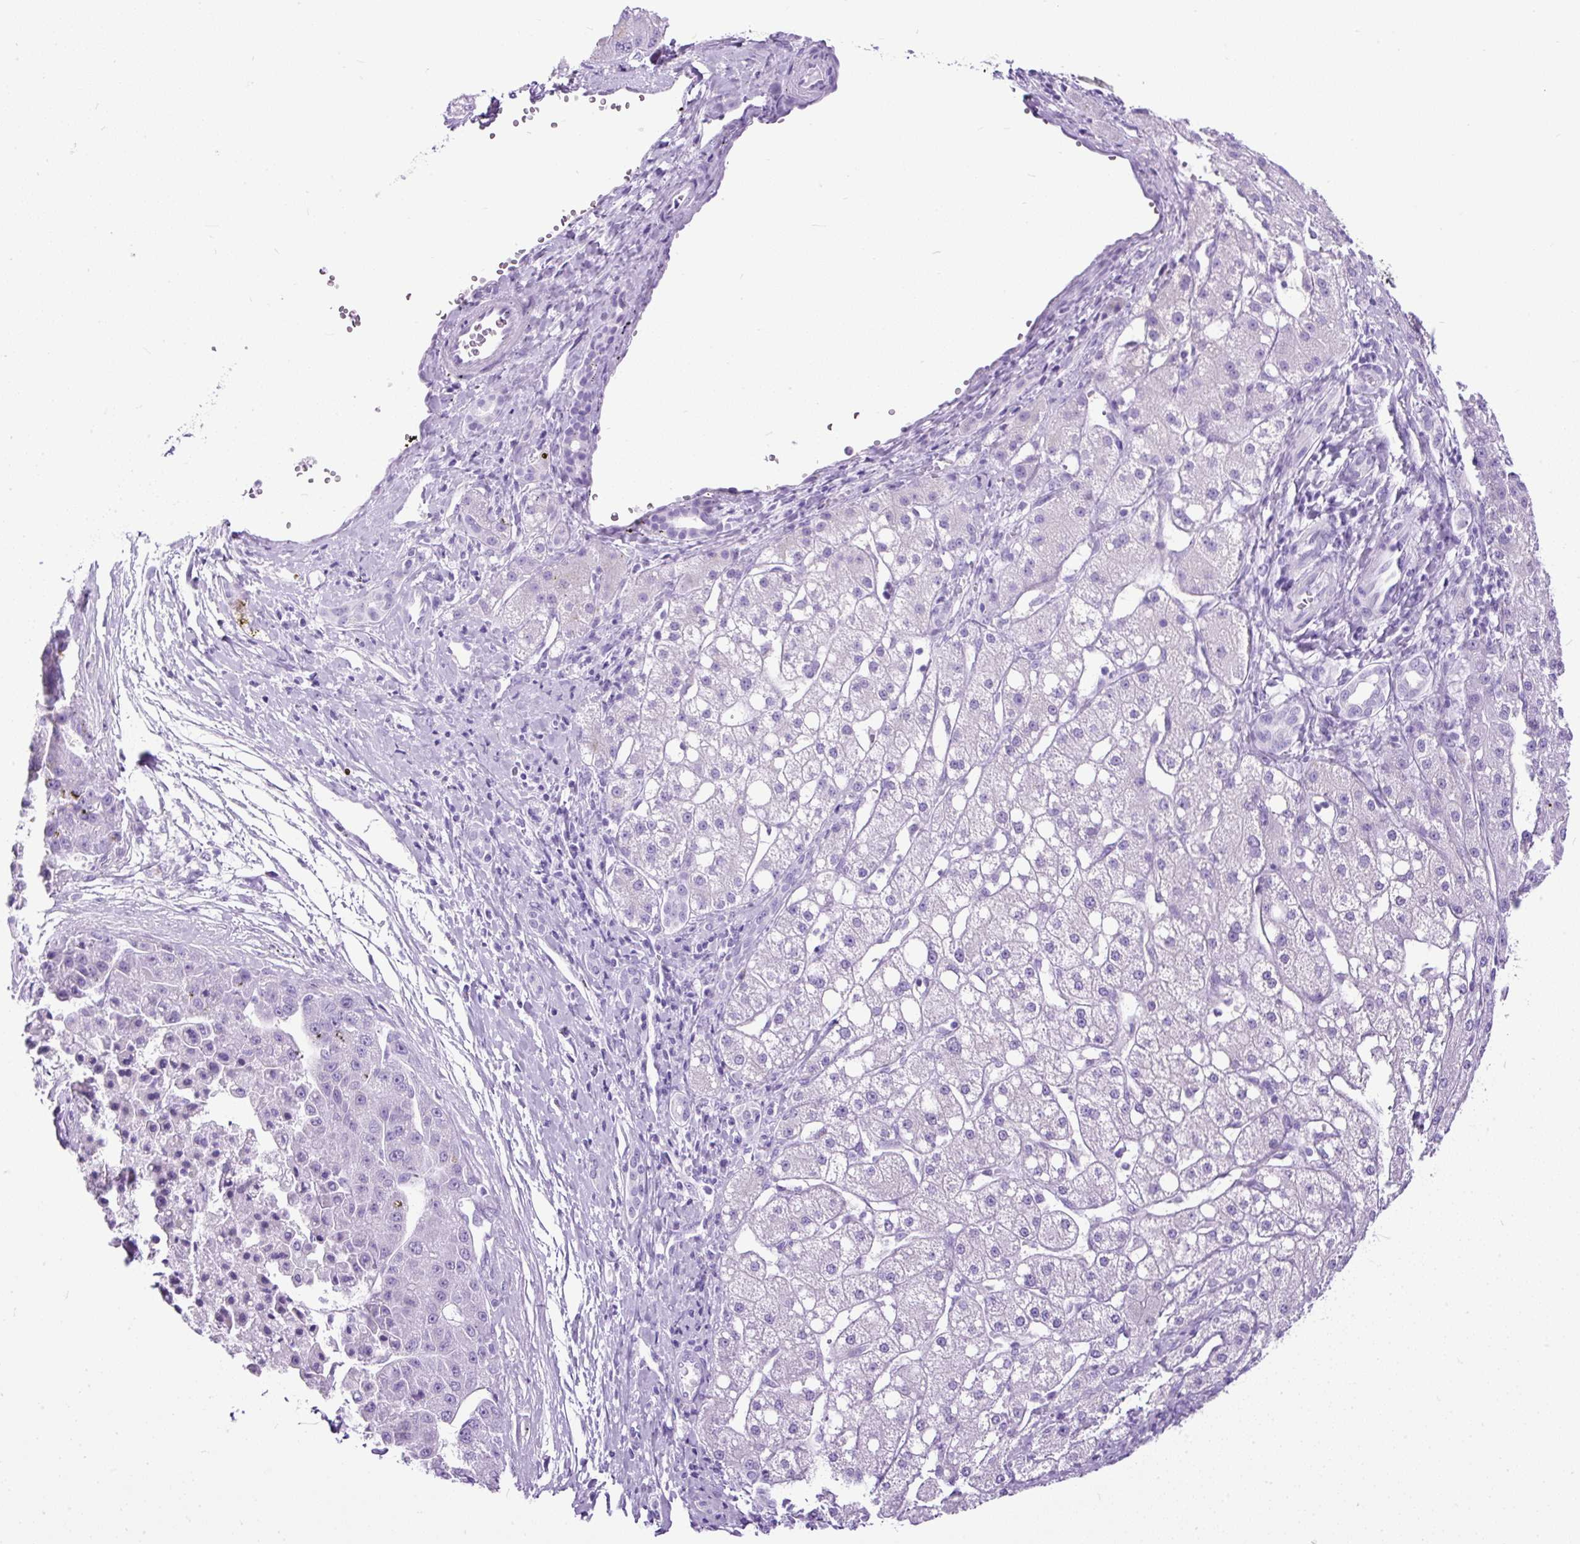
{"staining": {"intensity": "negative", "quantity": "none", "location": "none"}, "tissue": "liver cancer", "cell_type": "Tumor cells", "image_type": "cancer", "snomed": [{"axis": "morphology", "description": "Carcinoma, Hepatocellular, NOS"}, {"axis": "topography", "description": "Liver"}], "caption": "Tumor cells show no significant positivity in hepatocellular carcinoma (liver). The staining was performed using DAB to visualize the protein expression in brown, while the nuclei were stained in blue with hematoxylin (Magnification: 20x).", "gene": "PDIA2", "patient": {"sex": "male", "age": 67}}